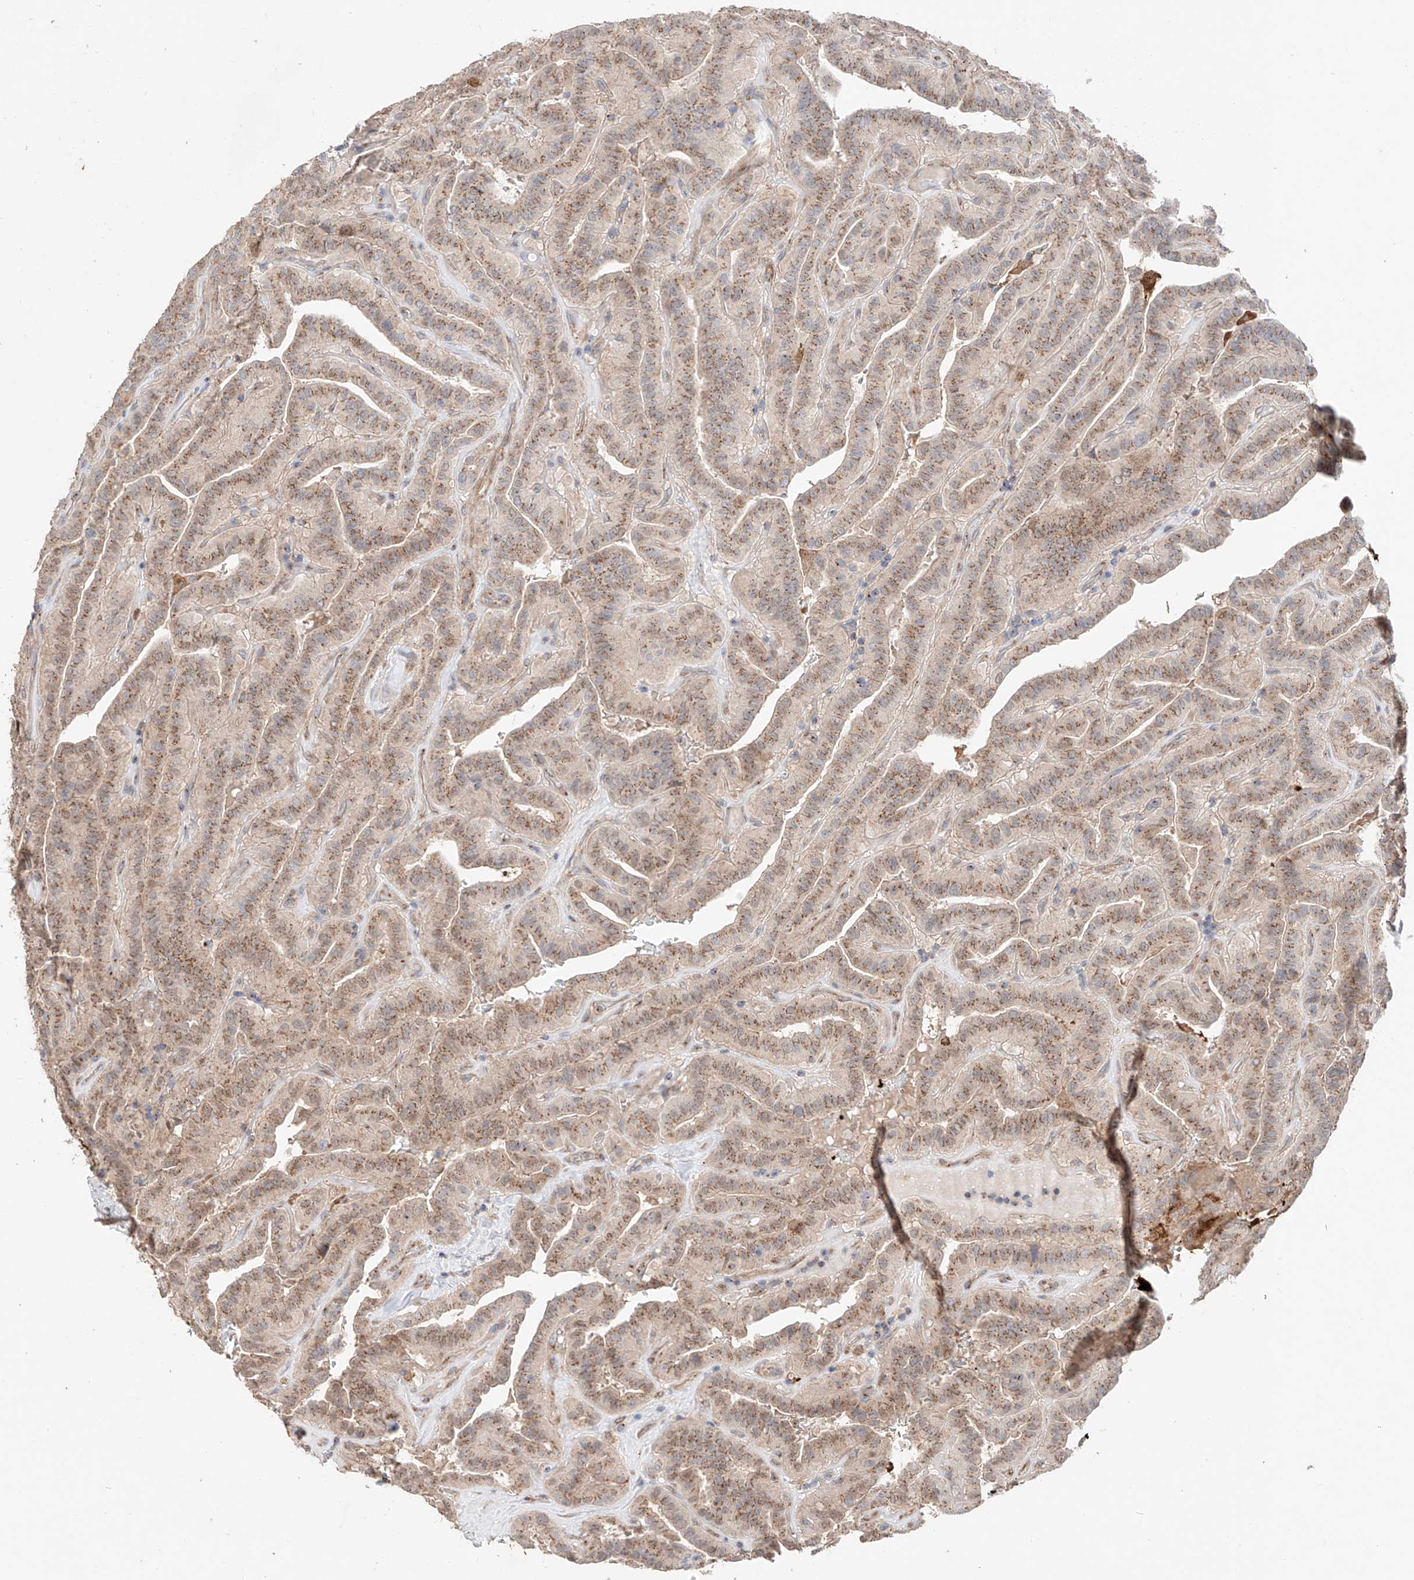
{"staining": {"intensity": "moderate", "quantity": ">75%", "location": "cytoplasmic/membranous"}, "tissue": "thyroid cancer", "cell_type": "Tumor cells", "image_type": "cancer", "snomed": [{"axis": "morphology", "description": "Papillary adenocarcinoma, NOS"}, {"axis": "topography", "description": "Thyroid gland"}], "caption": "Moderate cytoplasmic/membranous protein positivity is present in about >75% of tumor cells in papillary adenocarcinoma (thyroid).", "gene": "MOSPD1", "patient": {"sex": "male", "age": 77}}